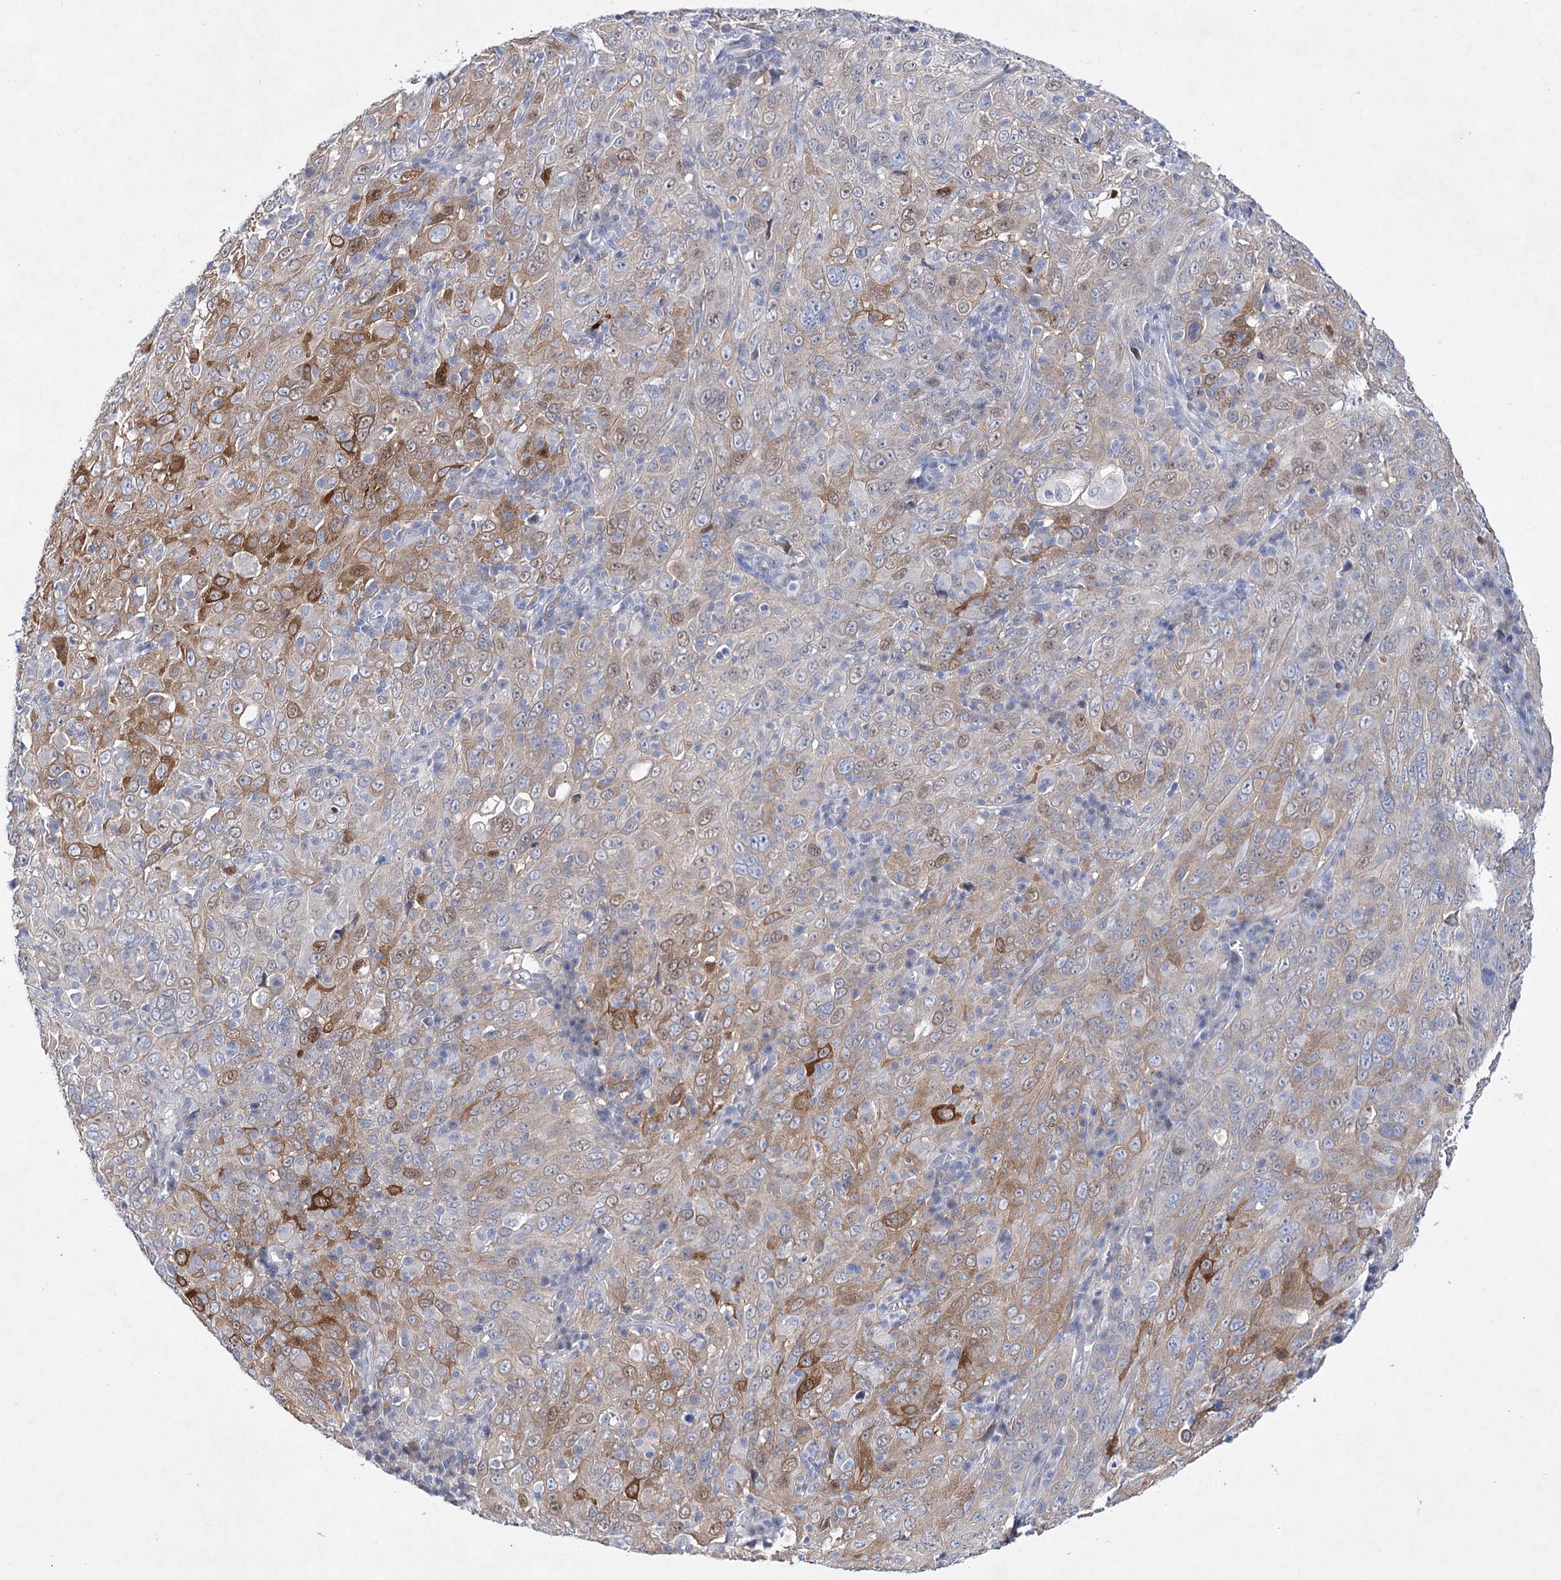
{"staining": {"intensity": "moderate", "quantity": "25%-75%", "location": "cytoplasmic/membranous"}, "tissue": "cervical cancer", "cell_type": "Tumor cells", "image_type": "cancer", "snomed": [{"axis": "morphology", "description": "Squamous cell carcinoma, NOS"}, {"axis": "topography", "description": "Cervix"}], "caption": "Moderate cytoplasmic/membranous protein positivity is seen in approximately 25%-75% of tumor cells in squamous cell carcinoma (cervical). Using DAB (3,3'-diaminobenzidine) (brown) and hematoxylin (blue) stains, captured at high magnification using brightfield microscopy.", "gene": "UGDH", "patient": {"sex": "female", "age": 46}}